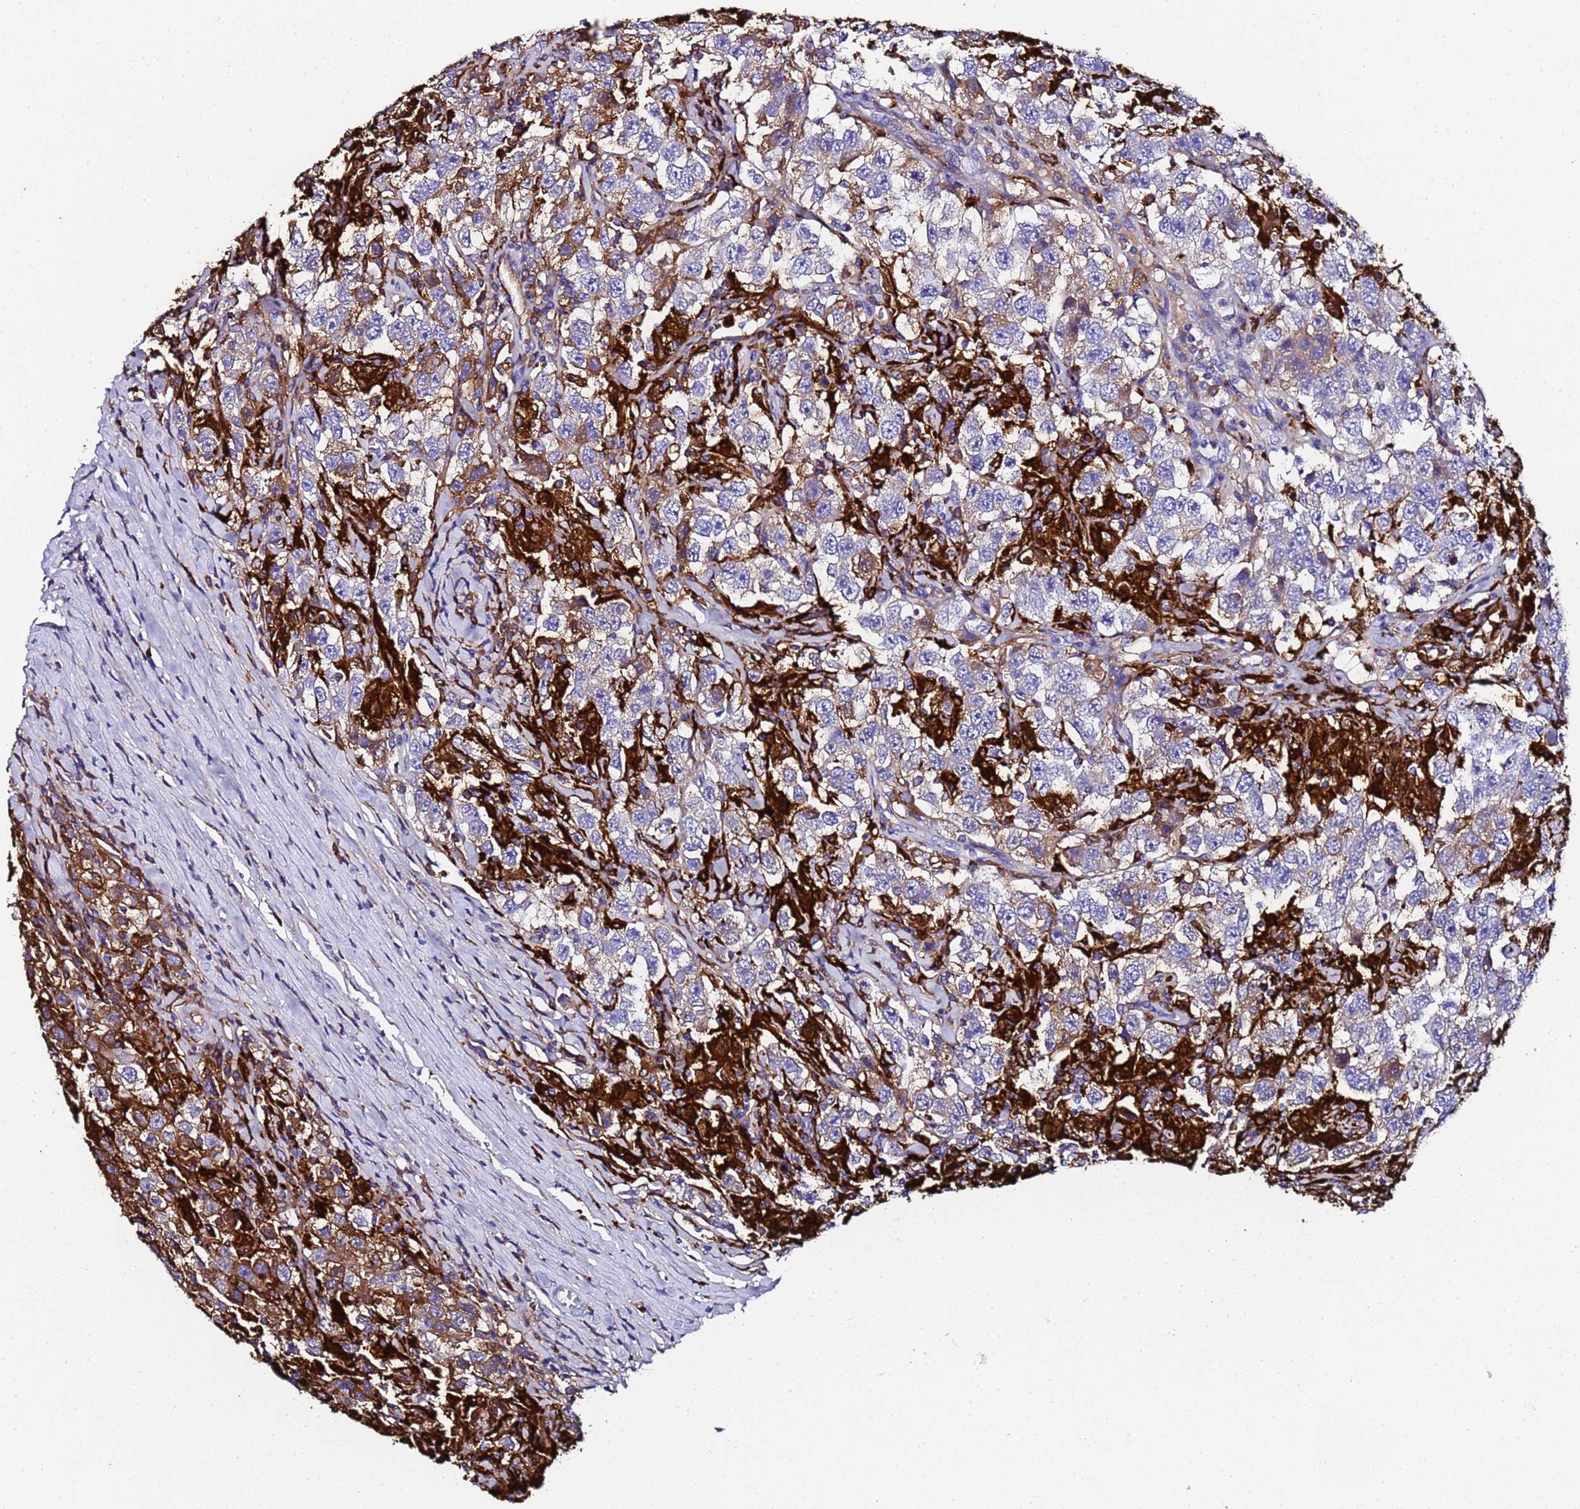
{"staining": {"intensity": "moderate", "quantity": "<25%", "location": "cytoplasmic/membranous"}, "tissue": "testis cancer", "cell_type": "Tumor cells", "image_type": "cancer", "snomed": [{"axis": "morphology", "description": "Seminoma, NOS"}, {"axis": "topography", "description": "Testis"}], "caption": "Immunohistochemical staining of testis seminoma demonstrates moderate cytoplasmic/membranous protein positivity in about <25% of tumor cells.", "gene": "FTL", "patient": {"sex": "male", "age": 41}}